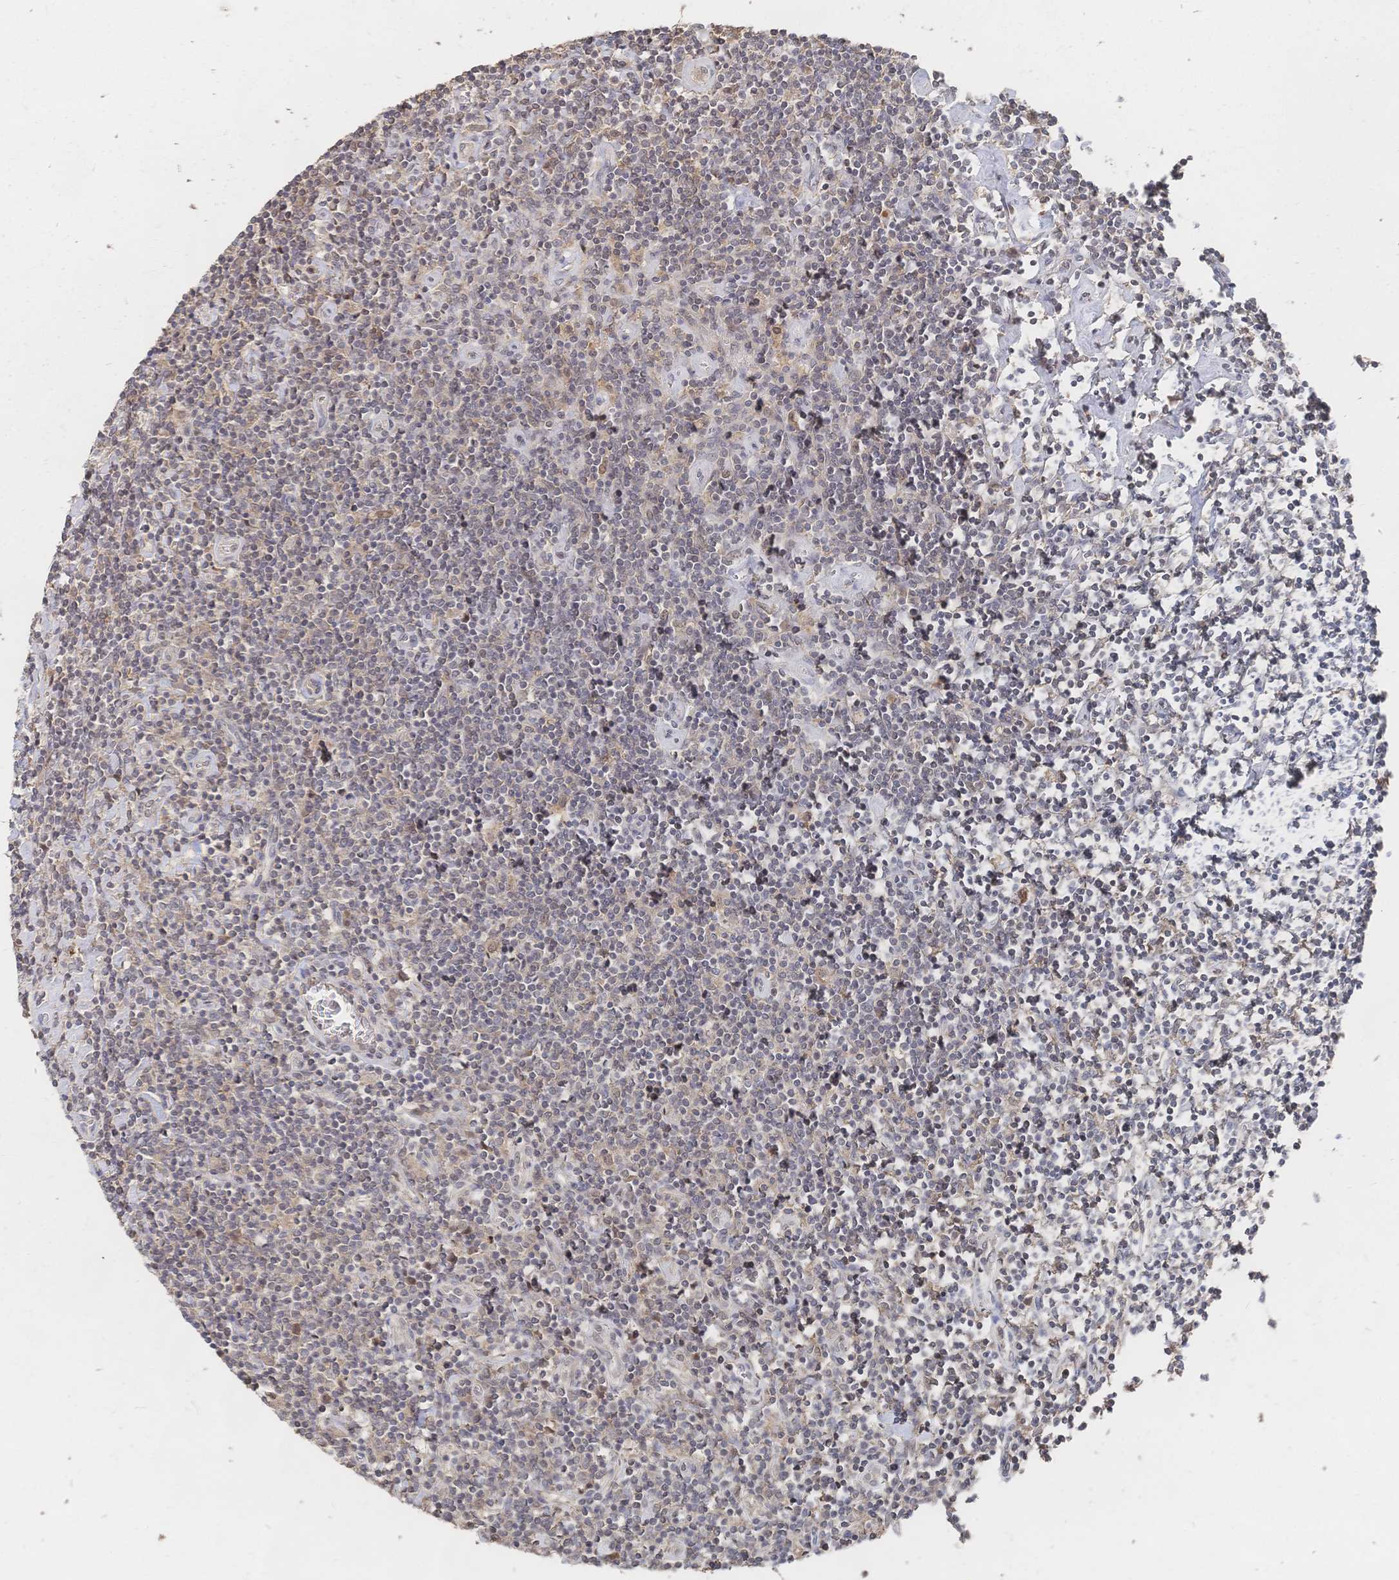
{"staining": {"intensity": "weak", "quantity": "<25%", "location": "nuclear"}, "tissue": "lymphoma", "cell_type": "Tumor cells", "image_type": "cancer", "snomed": [{"axis": "morphology", "description": "Hodgkin's disease, NOS"}, {"axis": "topography", "description": "Lymph node"}], "caption": "A high-resolution micrograph shows IHC staining of lymphoma, which displays no significant positivity in tumor cells.", "gene": "LRP5", "patient": {"sex": "male", "age": 40}}